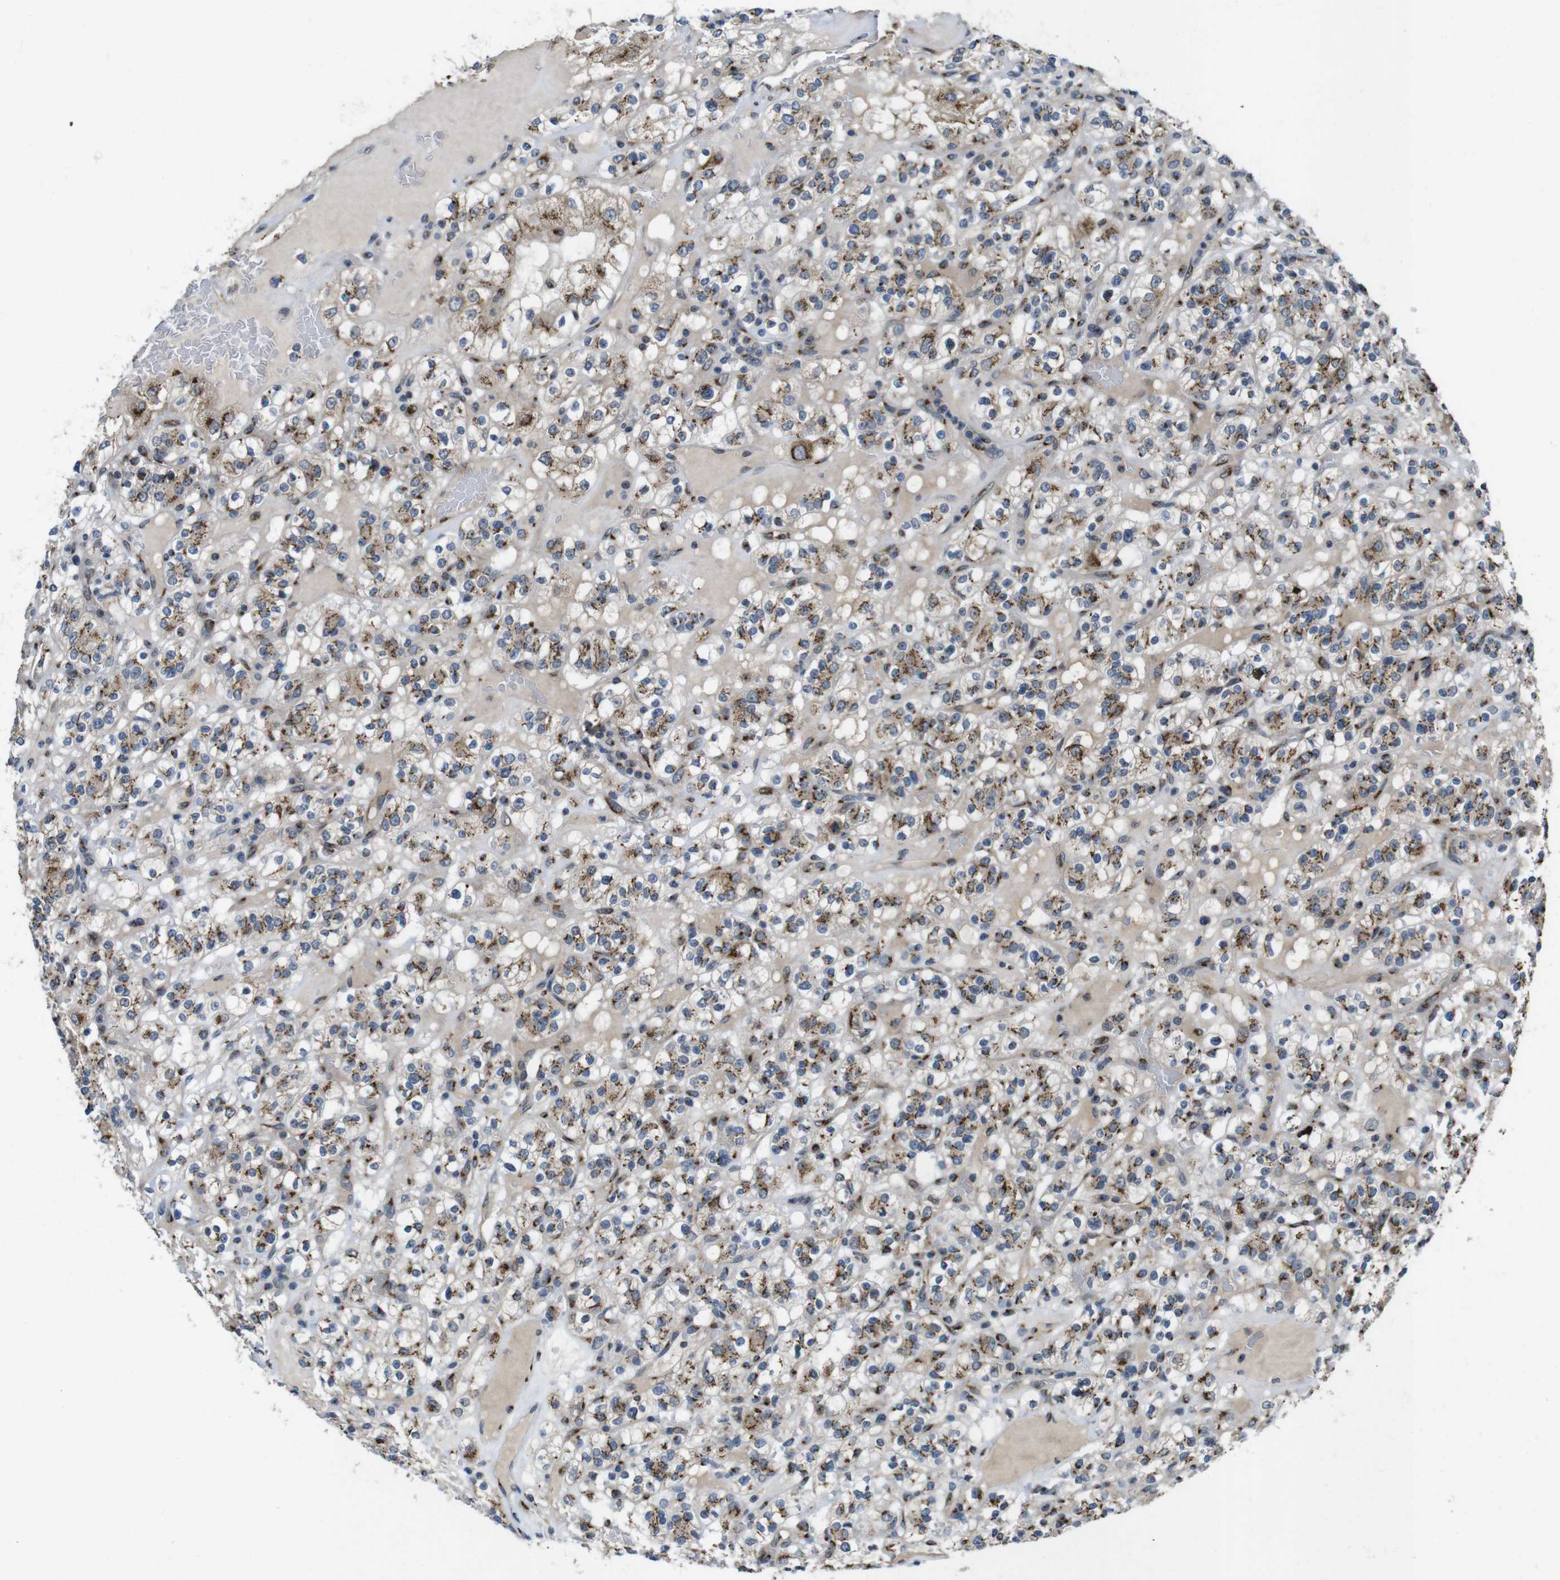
{"staining": {"intensity": "moderate", "quantity": ">75%", "location": "cytoplasmic/membranous"}, "tissue": "renal cancer", "cell_type": "Tumor cells", "image_type": "cancer", "snomed": [{"axis": "morphology", "description": "Normal tissue, NOS"}, {"axis": "morphology", "description": "Adenocarcinoma, NOS"}, {"axis": "topography", "description": "Kidney"}], "caption": "Immunohistochemistry micrograph of neoplastic tissue: human renal cancer stained using IHC reveals medium levels of moderate protein expression localized specifically in the cytoplasmic/membranous of tumor cells, appearing as a cytoplasmic/membranous brown color.", "gene": "ZFPL1", "patient": {"sex": "female", "age": 72}}